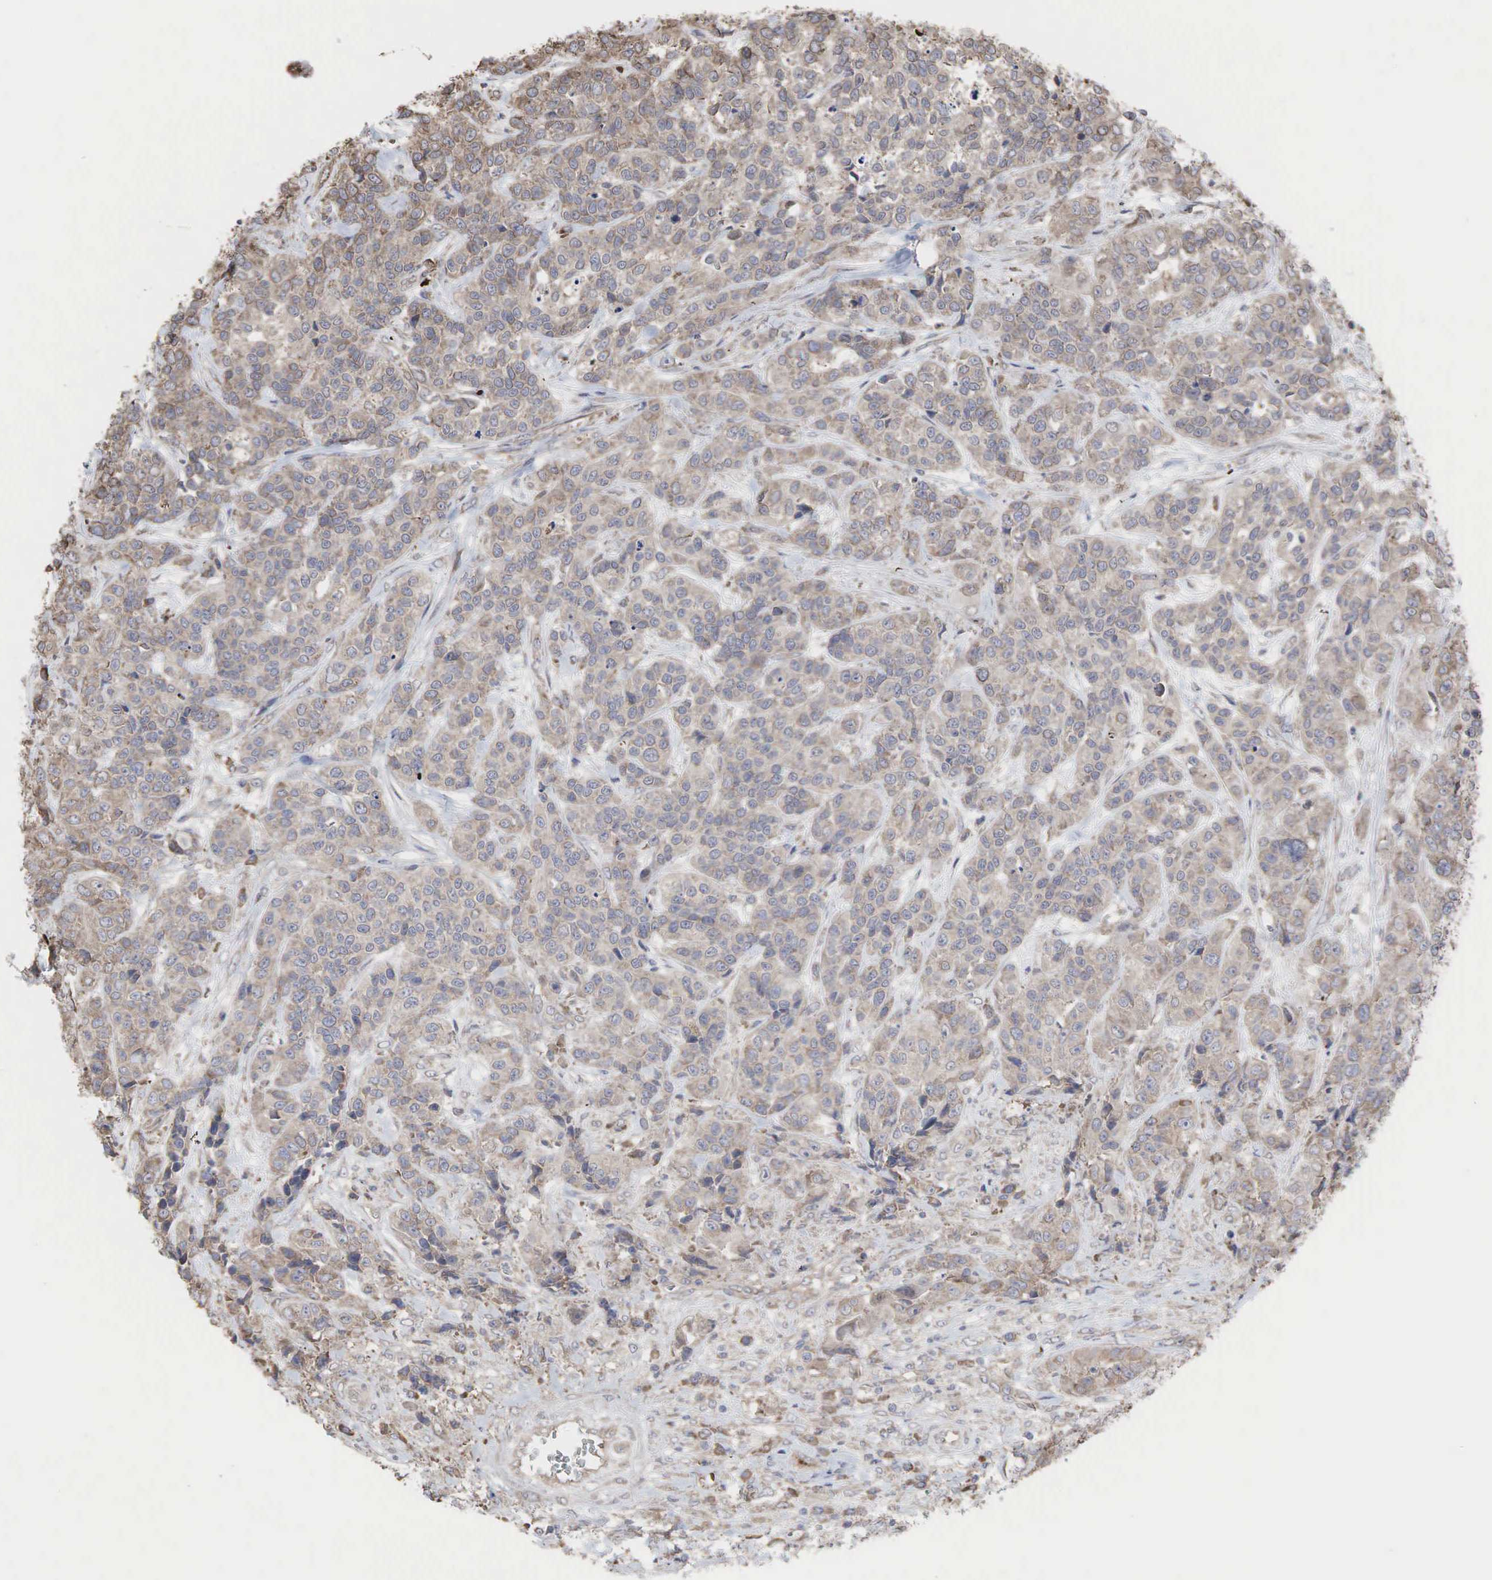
{"staining": {"intensity": "weak", "quantity": ">75%", "location": "cytoplasmic/membranous"}, "tissue": "urothelial cancer", "cell_type": "Tumor cells", "image_type": "cancer", "snomed": [{"axis": "morphology", "description": "Urothelial carcinoma, High grade"}, {"axis": "topography", "description": "Urinary bladder"}], "caption": "A low amount of weak cytoplasmic/membranous expression is seen in approximately >75% of tumor cells in high-grade urothelial carcinoma tissue.", "gene": "PABPC5", "patient": {"sex": "female", "age": 81}}